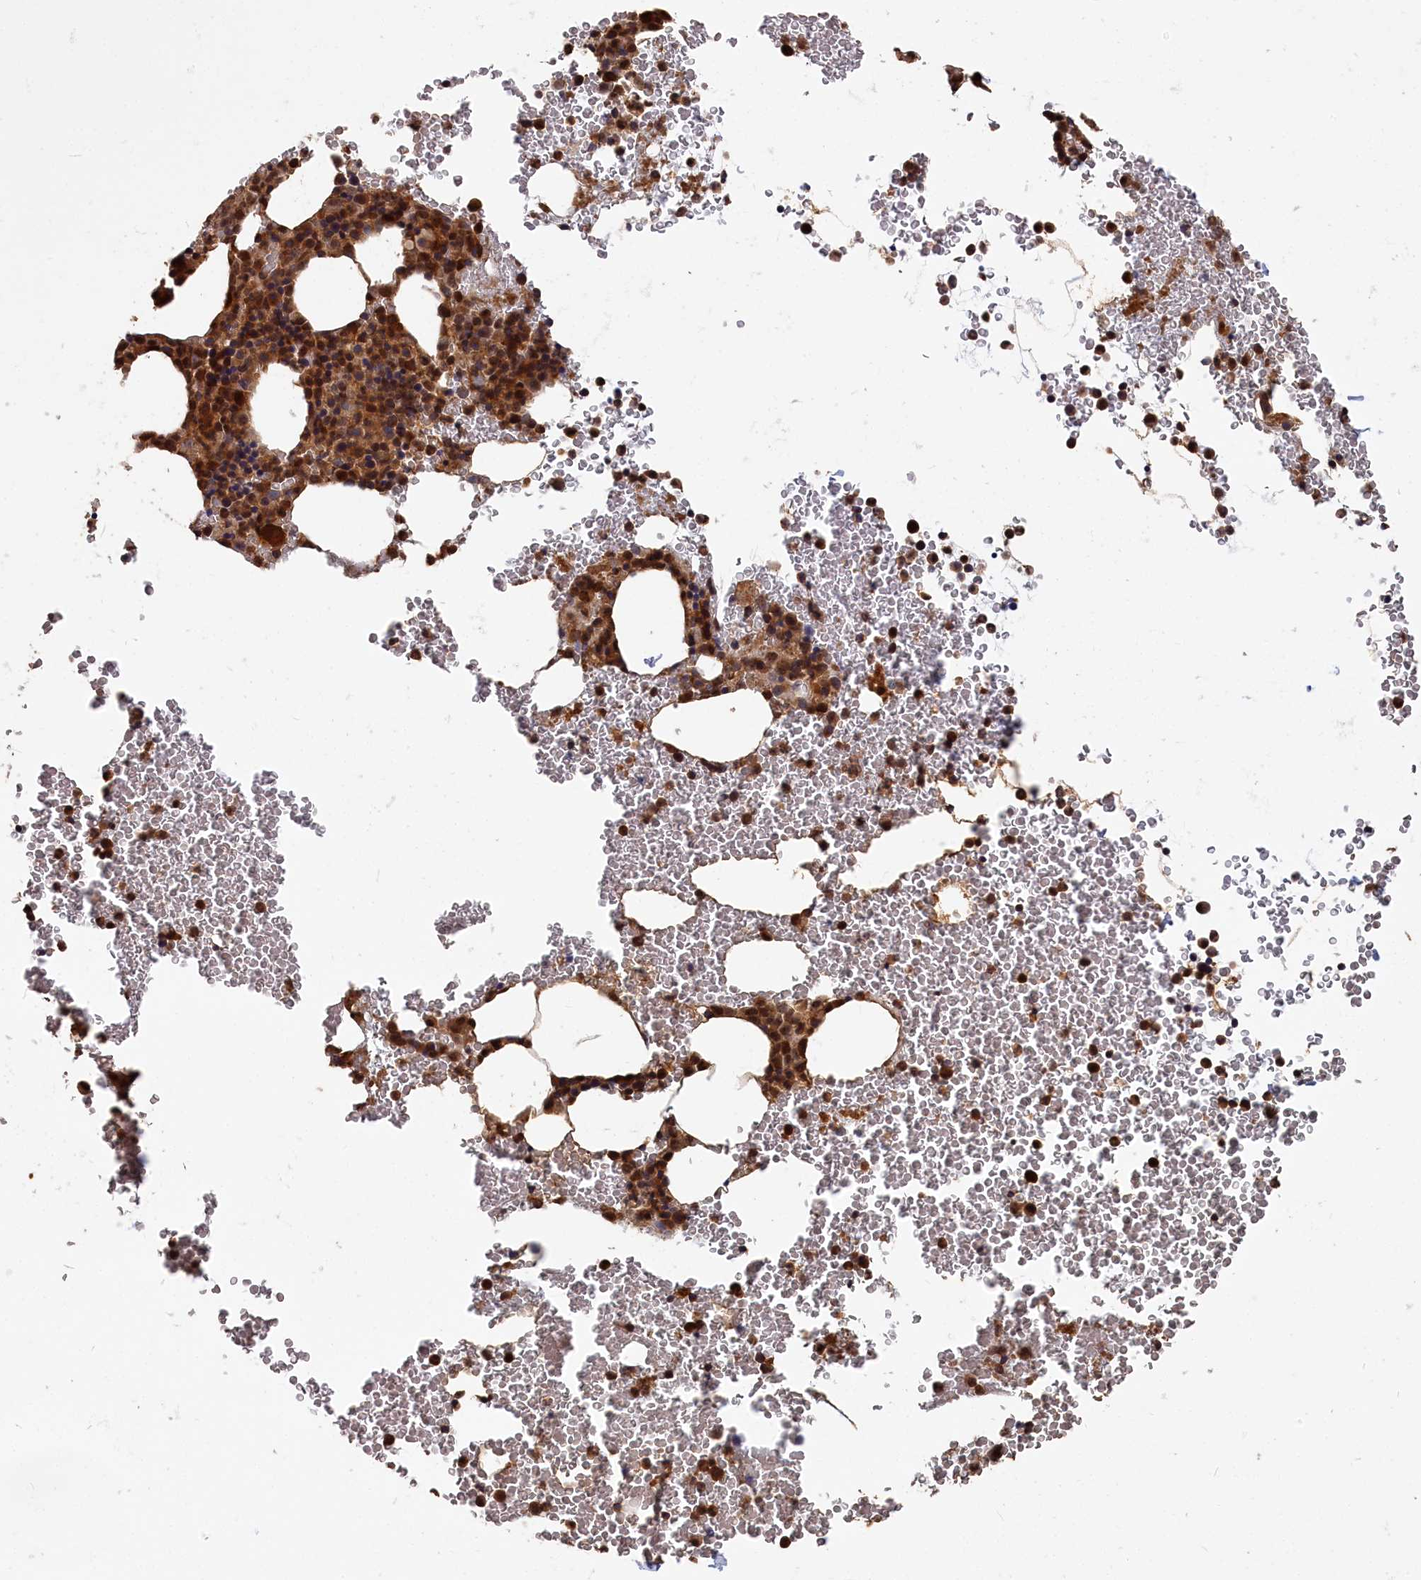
{"staining": {"intensity": "strong", "quantity": ">75%", "location": "cytoplasmic/membranous,nuclear"}, "tissue": "bone marrow", "cell_type": "Hematopoietic cells", "image_type": "normal", "snomed": [{"axis": "morphology", "description": "Normal tissue, NOS"}, {"axis": "morphology", "description": "Inflammation, NOS"}, {"axis": "topography", "description": "Bone marrow"}], "caption": "A brown stain highlights strong cytoplasmic/membranous,nuclear positivity of a protein in hematopoietic cells of benign human bone marrow.", "gene": "RMI2", "patient": {"sex": "female", "age": 78}}